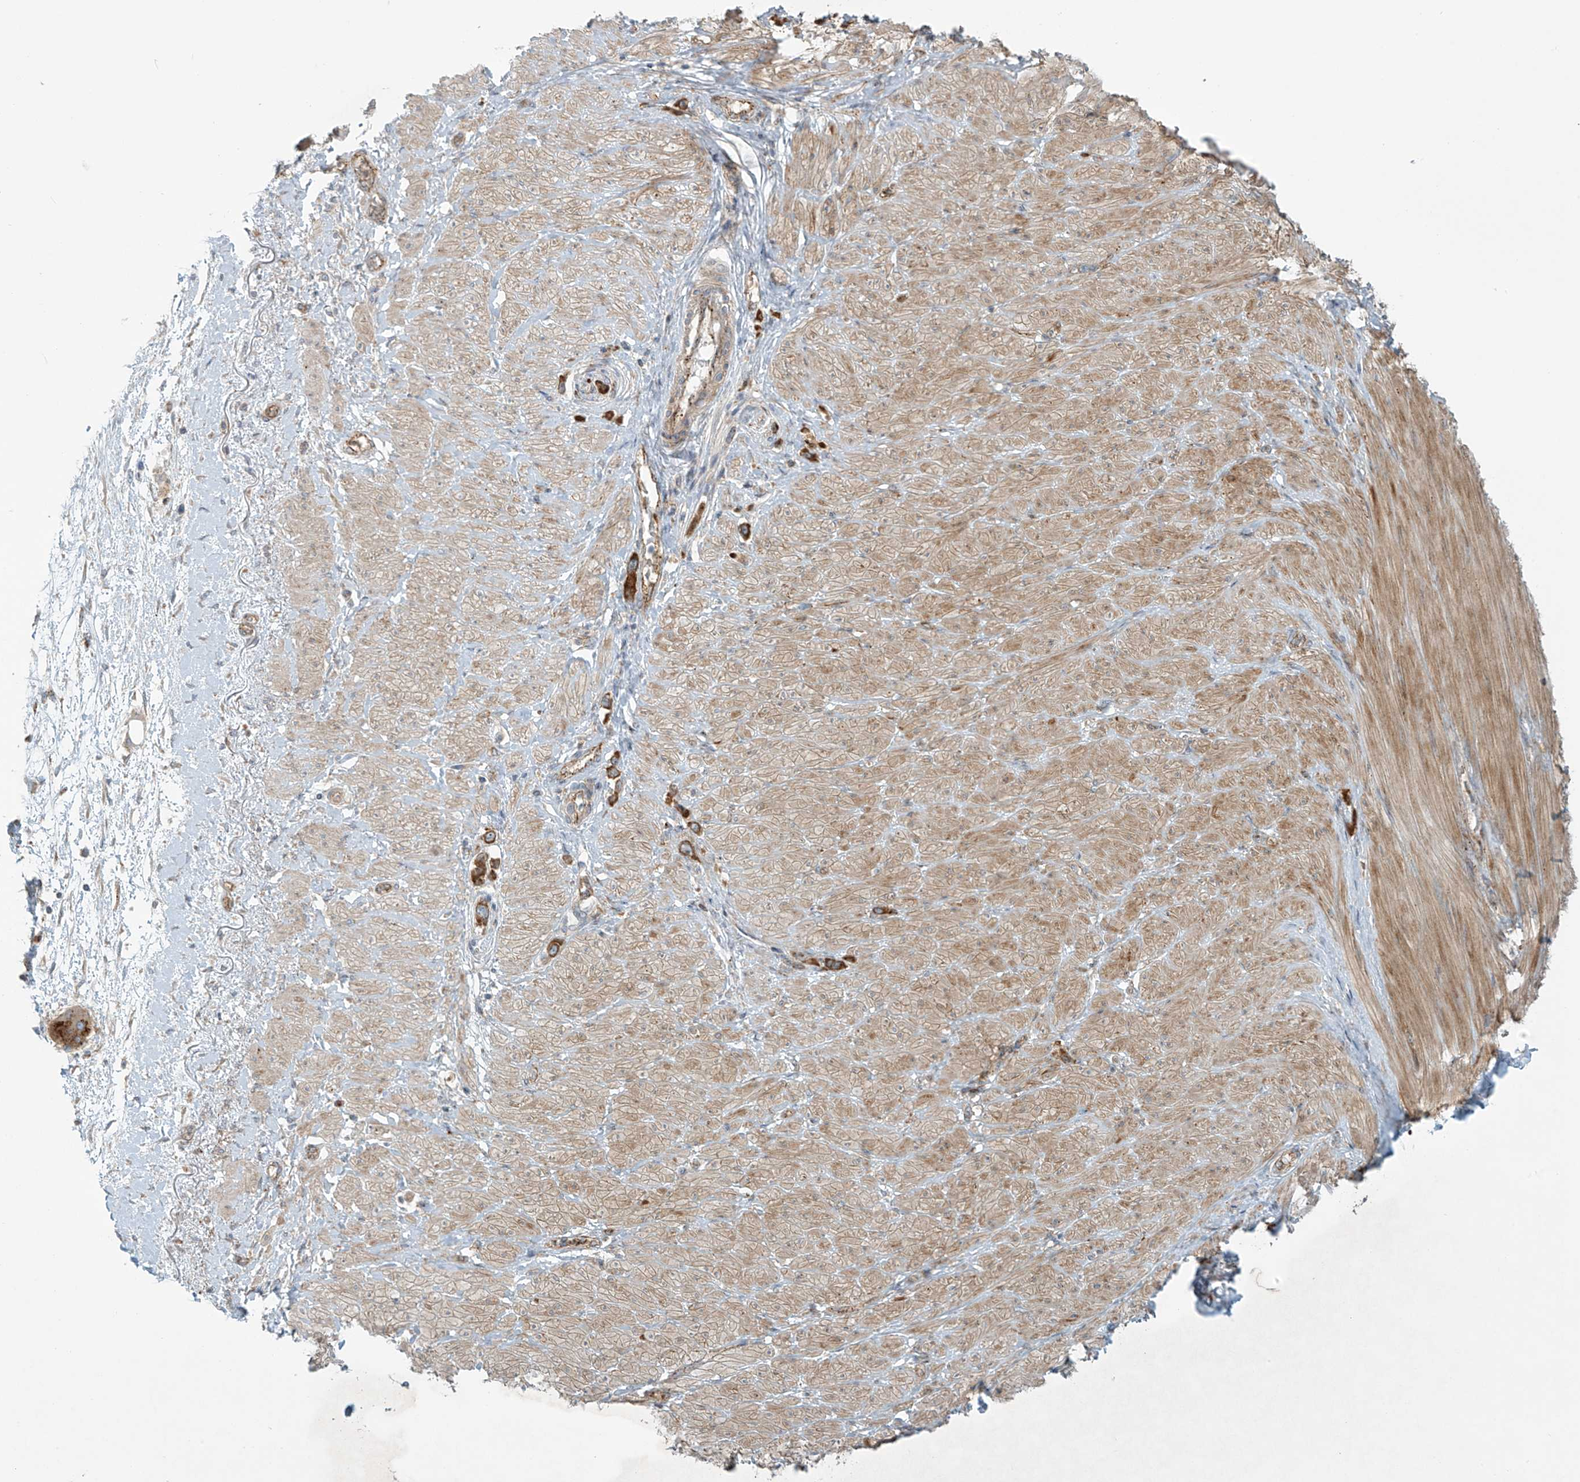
{"staining": {"intensity": "moderate", "quantity": ">75%", "location": "cytoplasmic/membranous"}, "tissue": "stomach cancer", "cell_type": "Tumor cells", "image_type": "cancer", "snomed": [{"axis": "morphology", "description": "Adenocarcinoma, NOS"}, {"axis": "topography", "description": "Stomach"}], "caption": "Protein staining of stomach adenocarcinoma tissue shows moderate cytoplasmic/membranous expression in about >75% of tumor cells. Using DAB (brown) and hematoxylin (blue) stains, captured at high magnification using brightfield microscopy.", "gene": "LZTS3", "patient": {"sex": "female", "age": 65}}